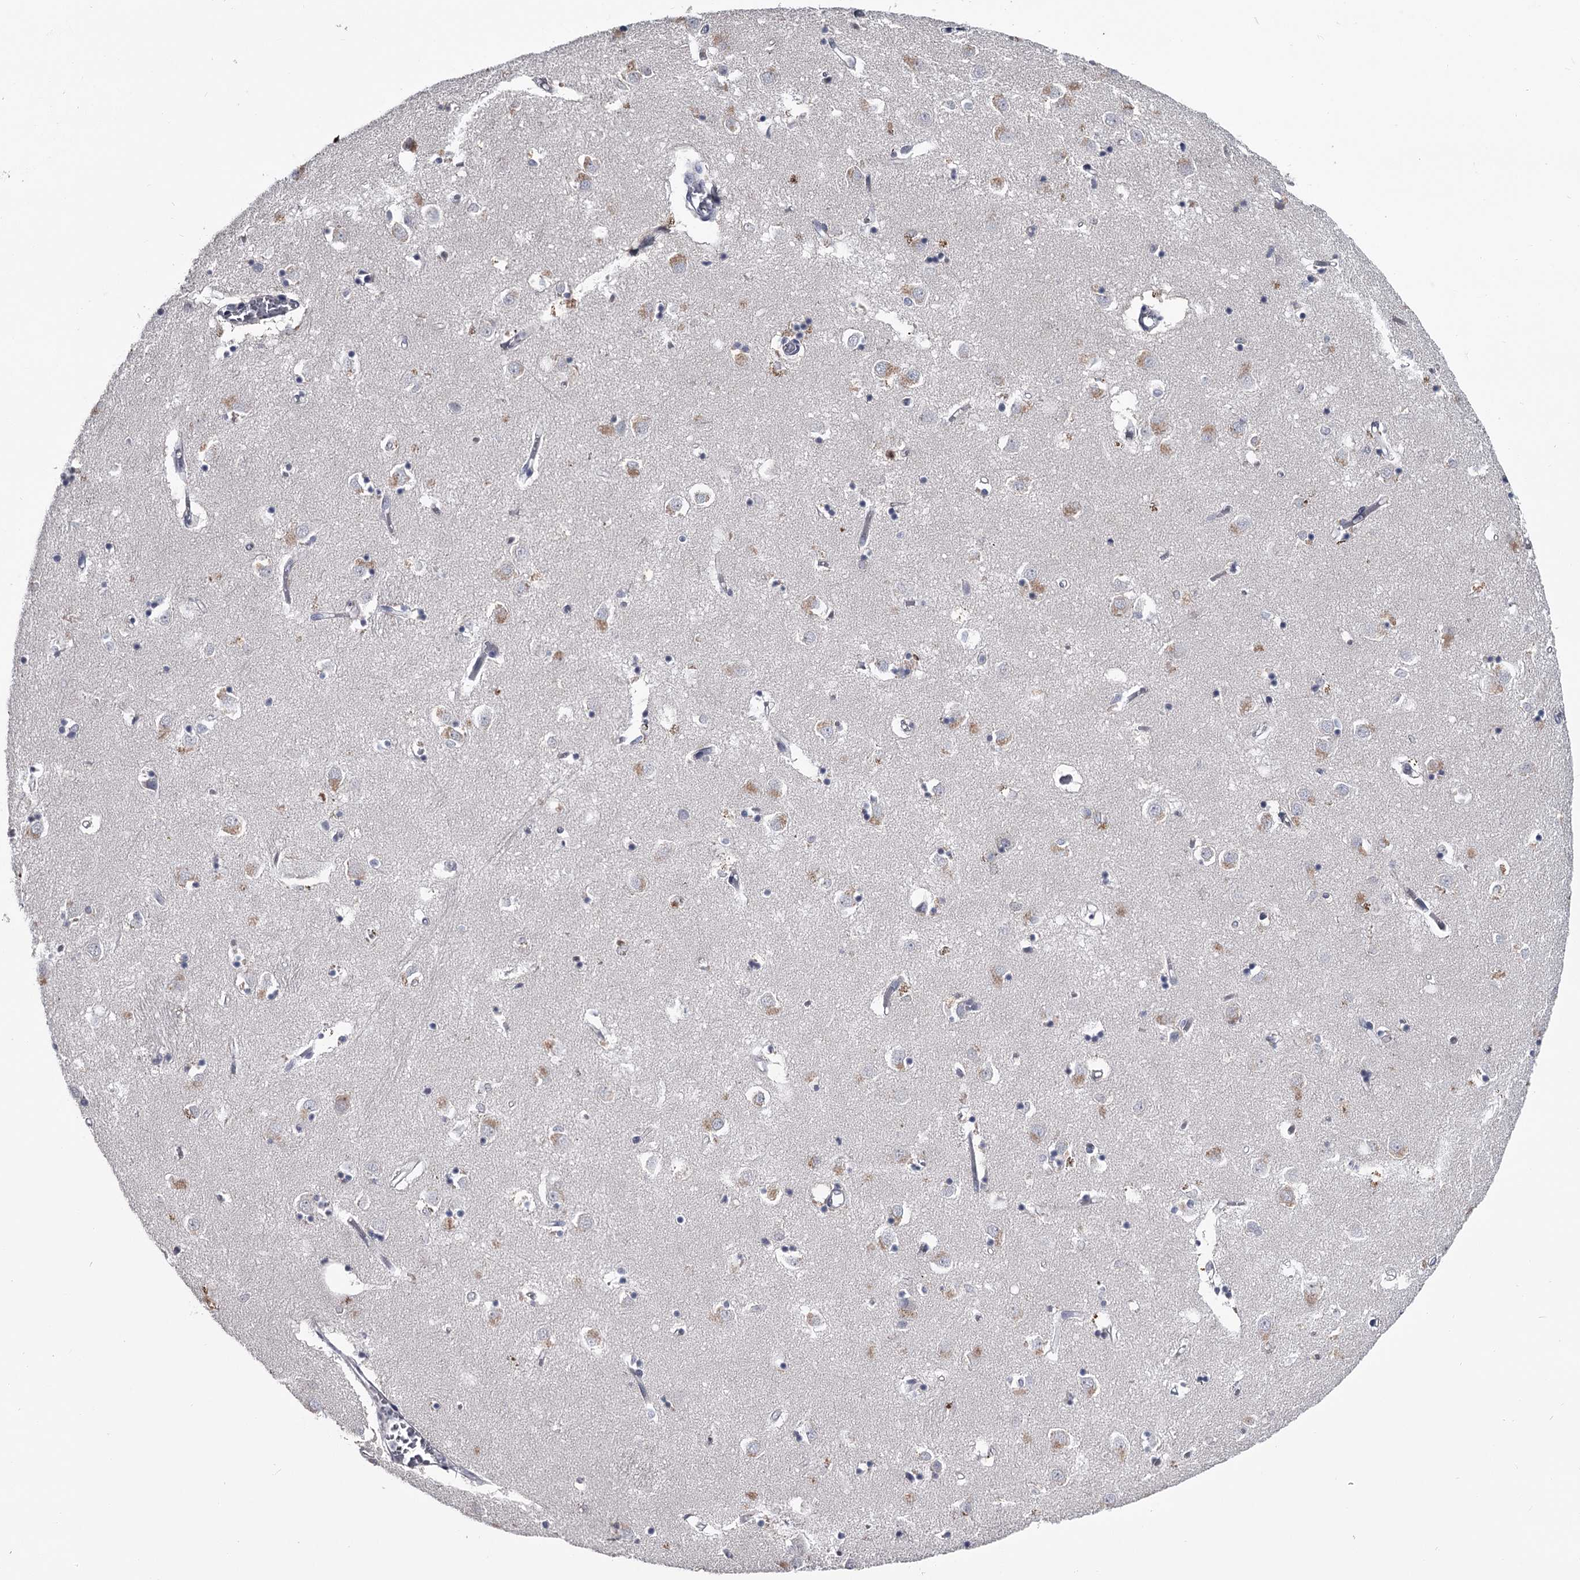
{"staining": {"intensity": "negative", "quantity": "none", "location": "none"}, "tissue": "caudate", "cell_type": "Glial cells", "image_type": "normal", "snomed": [{"axis": "morphology", "description": "Normal tissue, NOS"}, {"axis": "topography", "description": "Lateral ventricle wall"}], "caption": "High power microscopy micrograph of an immunohistochemistry (IHC) image of unremarkable caudate, revealing no significant positivity in glial cells. (Stains: DAB (3,3'-diaminobenzidine) immunohistochemistry (IHC) with hematoxylin counter stain, Microscopy: brightfield microscopy at high magnification).", "gene": "DAO", "patient": {"sex": "male", "age": 70}}